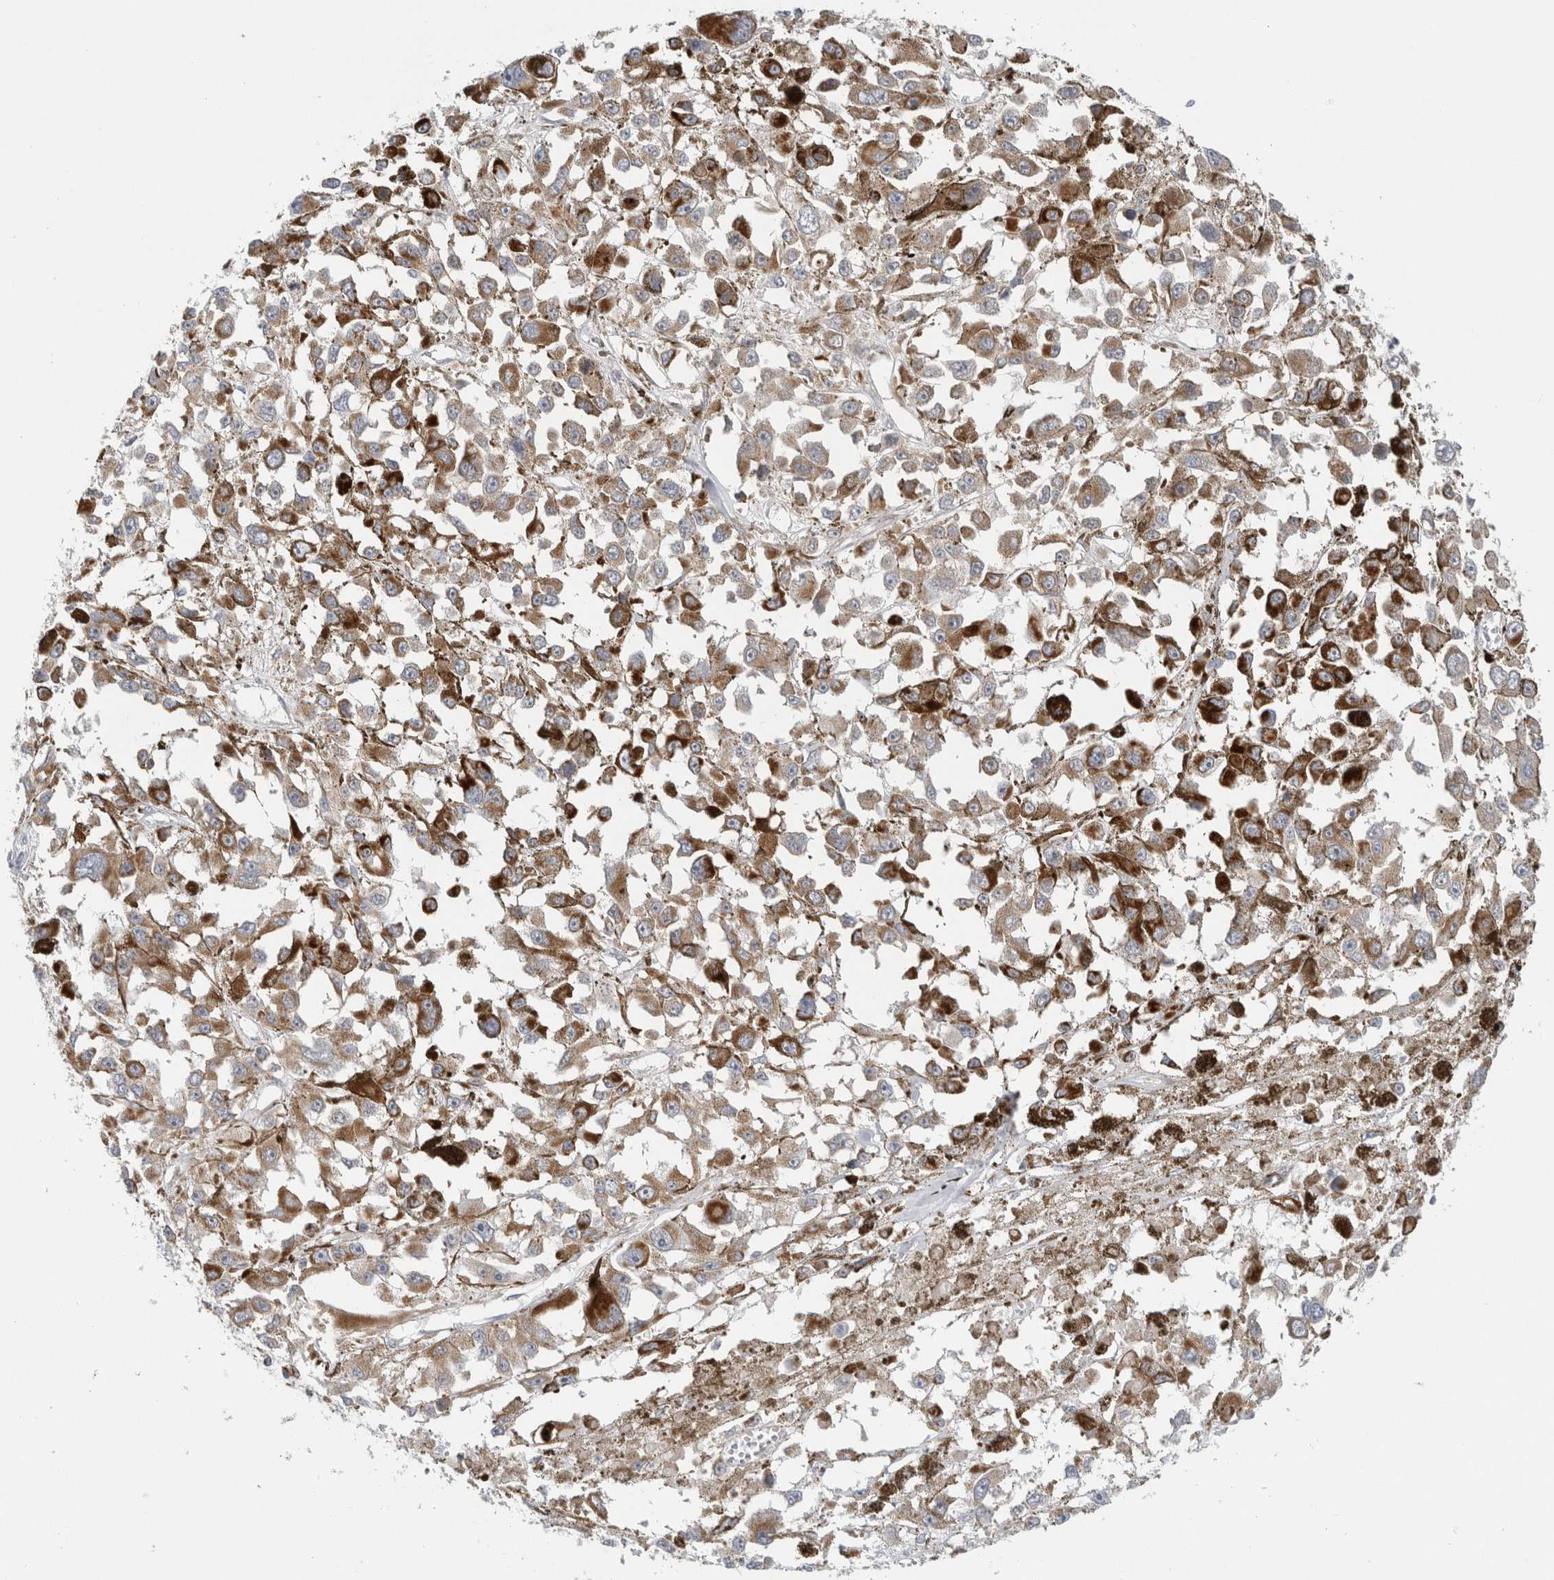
{"staining": {"intensity": "moderate", "quantity": ">75%", "location": "cytoplasmic/membranous"}, "tissue": "melanoma", "cell_type": "Tumor cells", "image_type": "cancer", "snomed": [{"axis": "morphology", "description": "Malignant melanoma, Metastatic site"}, {"axis": "topography", "description": "Lymph node"}], "caption": "Melanoma stained with IHC reveals moderate cytoplasmic/membranous expression in about >75% of tumor cells. The protein is stained brown, and the nuclei are stained in blue (DAB (3,3'-diaminobenzidine) IHC with brightfield microscopy, high magnification).", "gene": "FAHD1", "patient": {"sex": "male", "age": 59}}